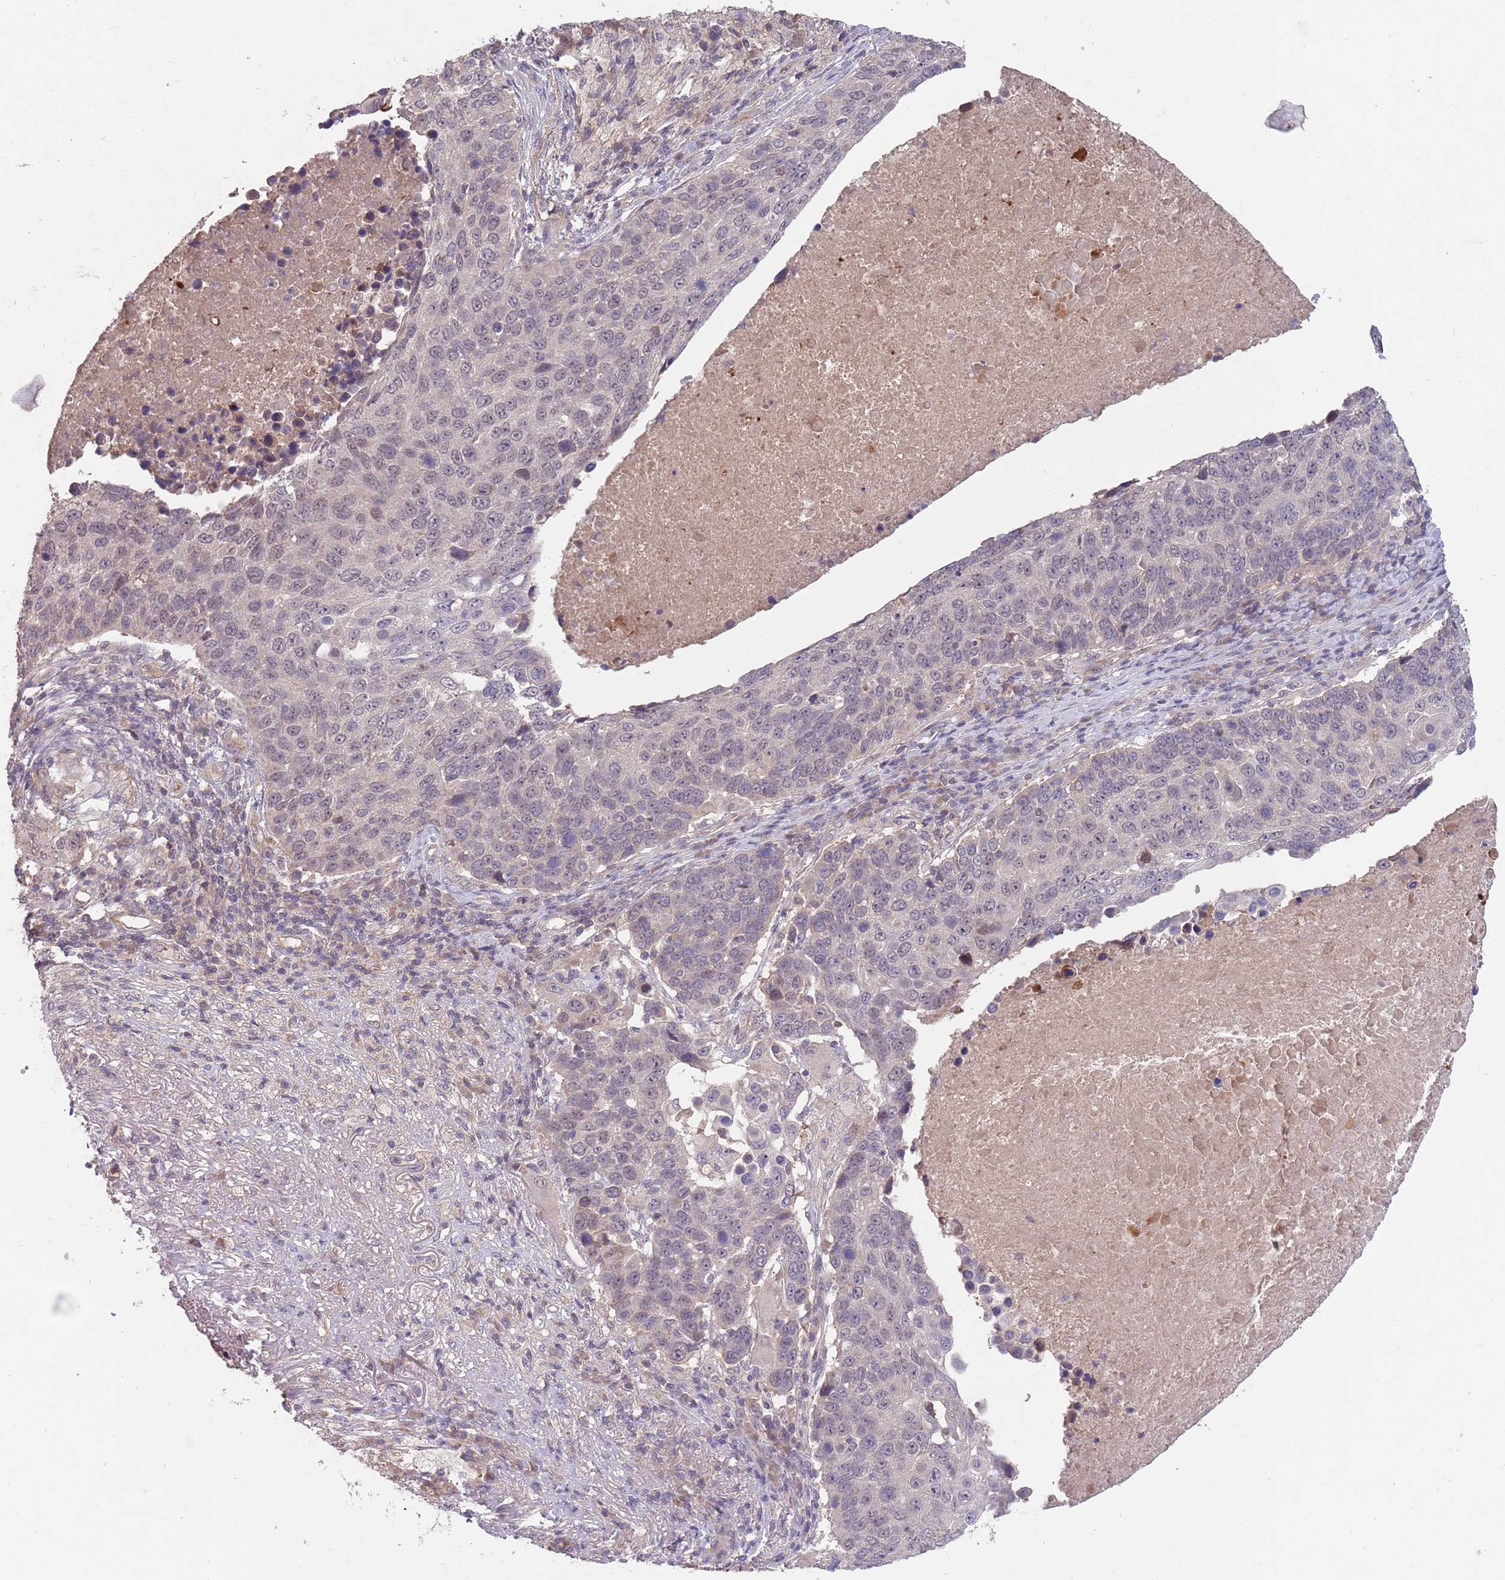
{"staining": {"intensity": "negative", "quantity": "none", "location": "none"}, "tissue": "lung cancer", "cell_type": "Tumor cells", "image_type": "cancer", "snomed": [{"axis": "morphology", "description": "Normal tissue, NOS"}, {"axis": "morphology", "description": "Squamous cell carcinoma, NOS"}, {"axis": "topography", "description": "Lymph node"}, {"axis": "topography", "description": "Lung"}], "caption": "Tumor cells show no significant expression in lung cancer (squamous cell carcinoma).", "gene": "MEI1", "patient": {"sex": "male", "age": 66}}